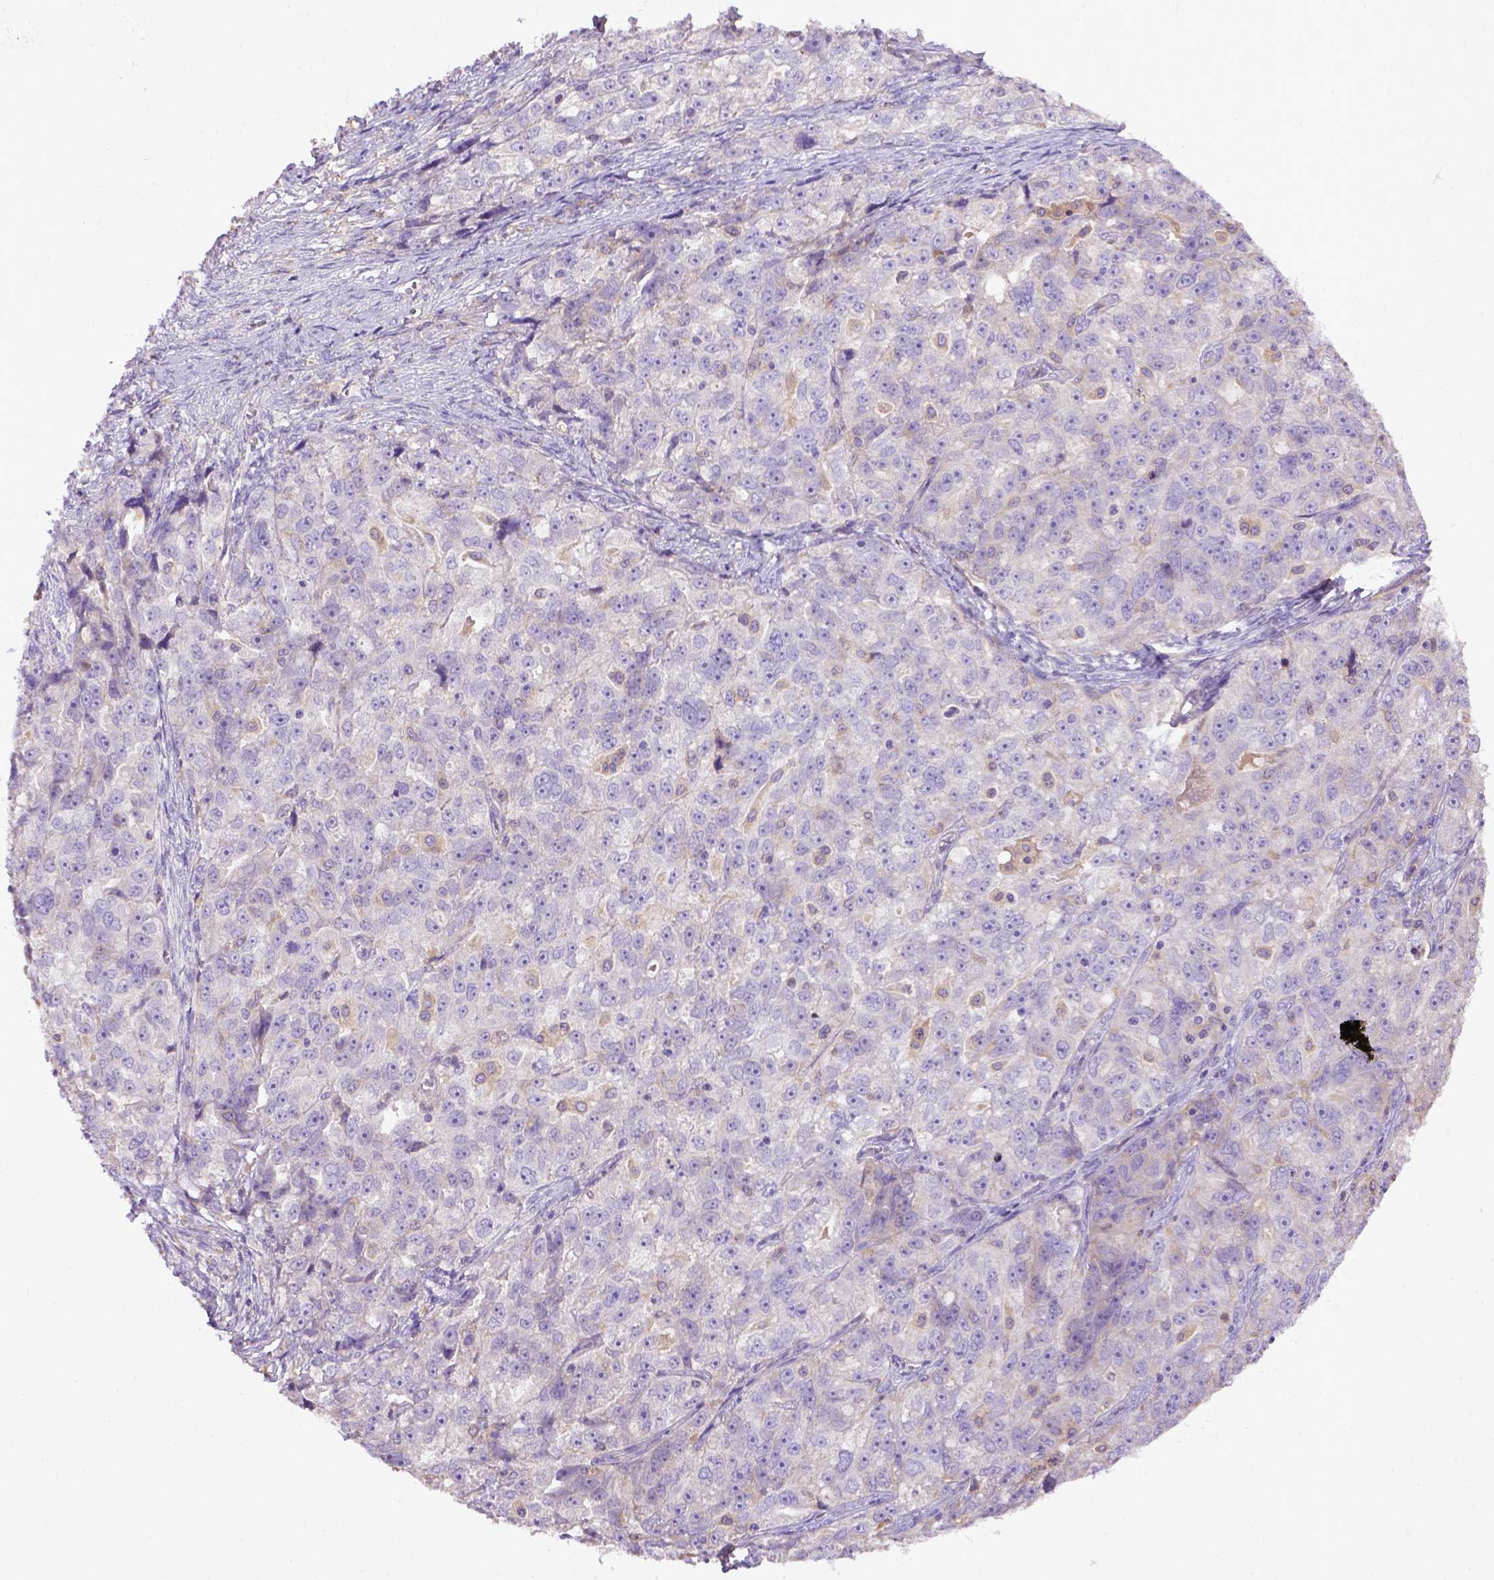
{"staining": {"intensity": "negative", "quantity": "none", "location": "none"}, "tissue": "ovarian cancer", "cell_type": "Tumor cells", "image_type": "cancer", "snomed": [{"axis": "morphology", "description": "Cystadenocarcinoma, serous, NOS"}, {"axis": "topography", "description": "Ovary"}], "caption": "DAB (3,3'-diaminobenzidine) immunohistochemical staining of human ovarian cancer exhibits no significant positivity in tumor cells.", "gene": "DEPDC1B", "patient": {"sex": "female", "age": 51}}